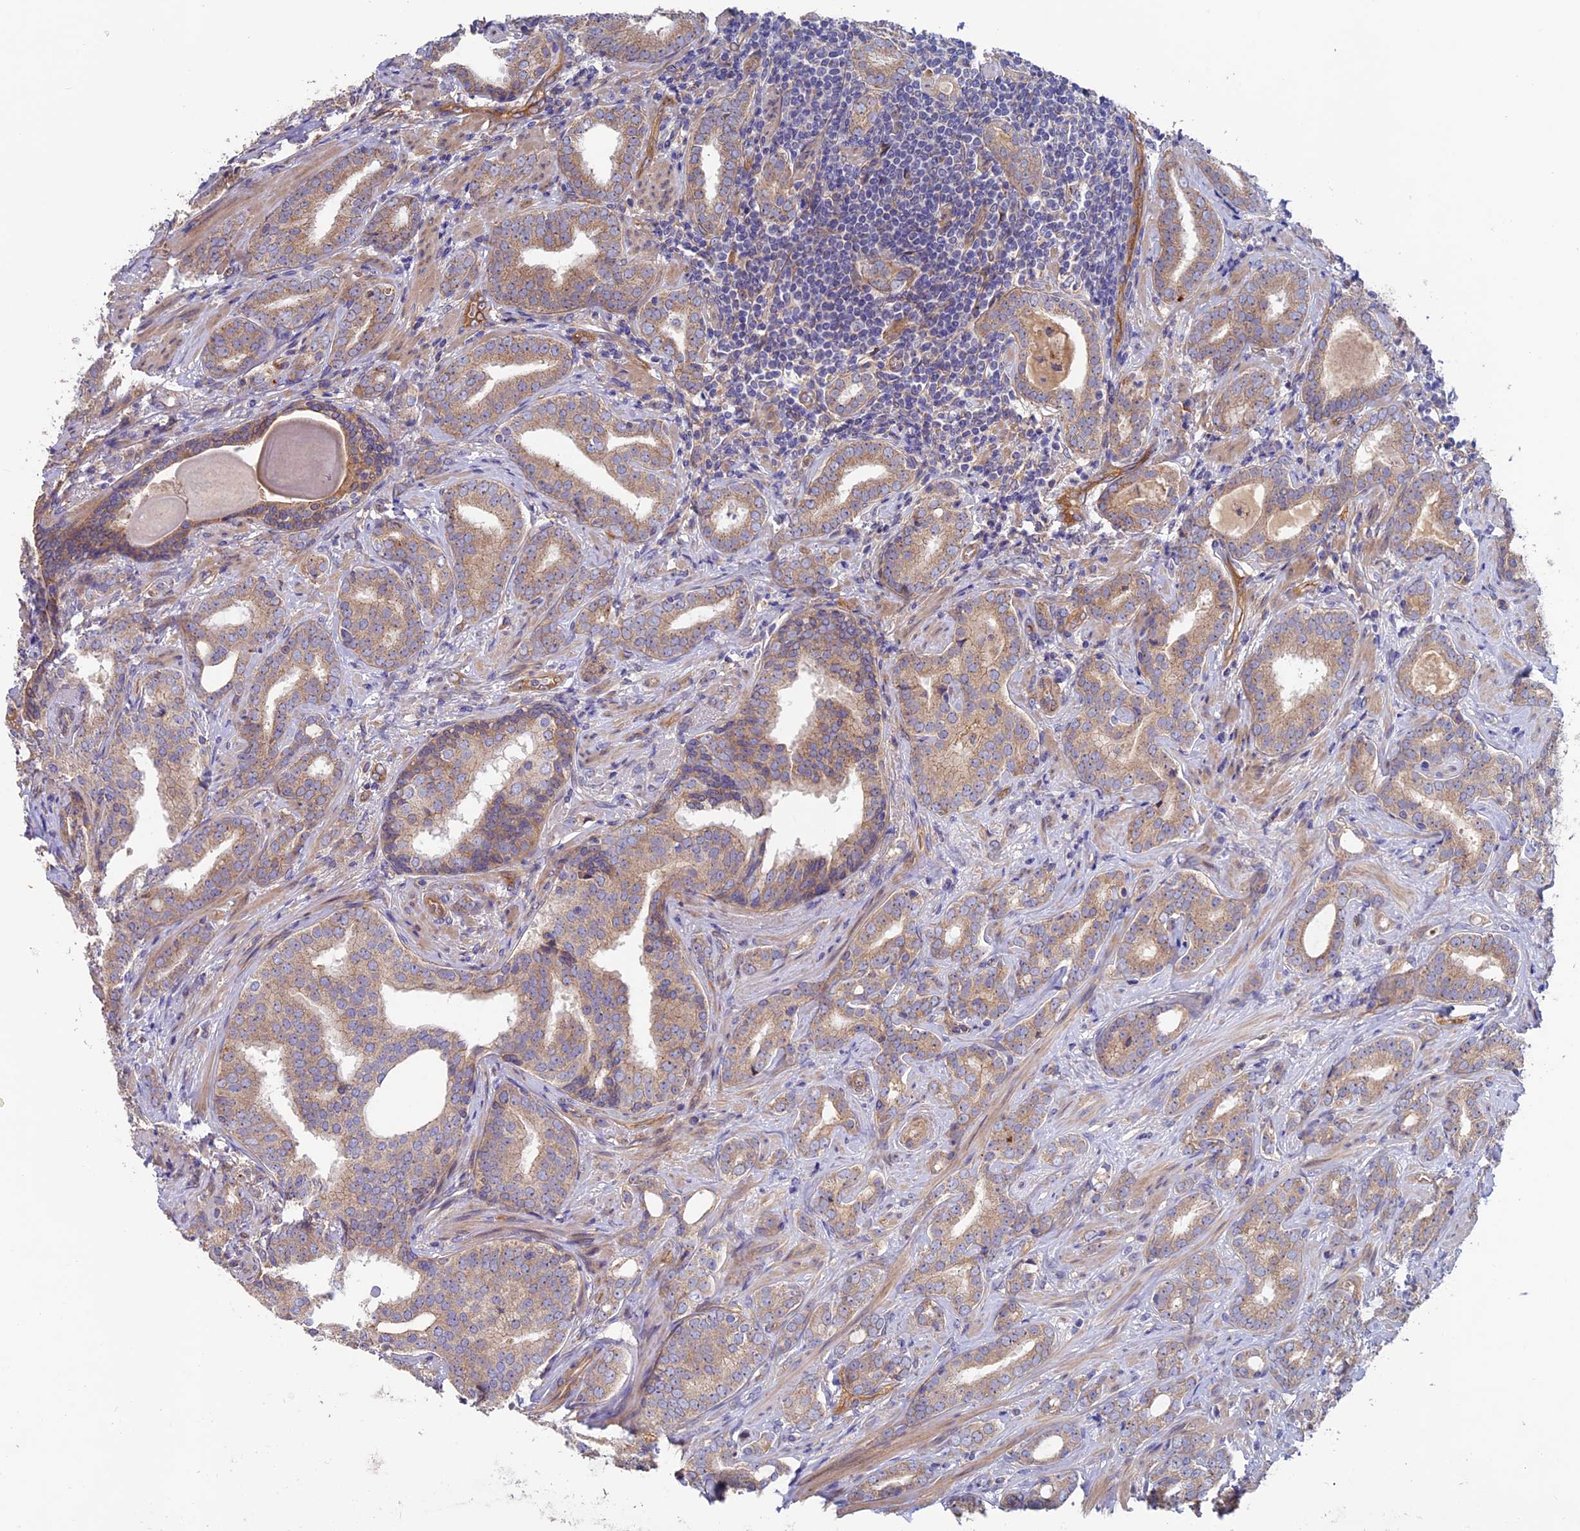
{"staining": {"intensity": "moderate", "quantity": ">75%", "location": "cytoplasmic/membranous"}, "tissue": "prostate cancer", "cell_type": "Tumor cells", "image_type": "cancer", "snomed": [{"axis": "morphology", "description": "Adenocarcinoma, High grade"}, {"axis": "topography", "description": "Prostate"}], "caption": "IHC photomicrograph of neoplastic tissue: human prostate cancer stained using immunohistochemistry reveals medium levels of moderate protein expression localized specifically in the cytoplasmic/membranous of tumor cells, appearing as a cytoplasmic/membranous brown color.", "gene": "DUS3L", "patient": {"sex": "male", "age": 63}}